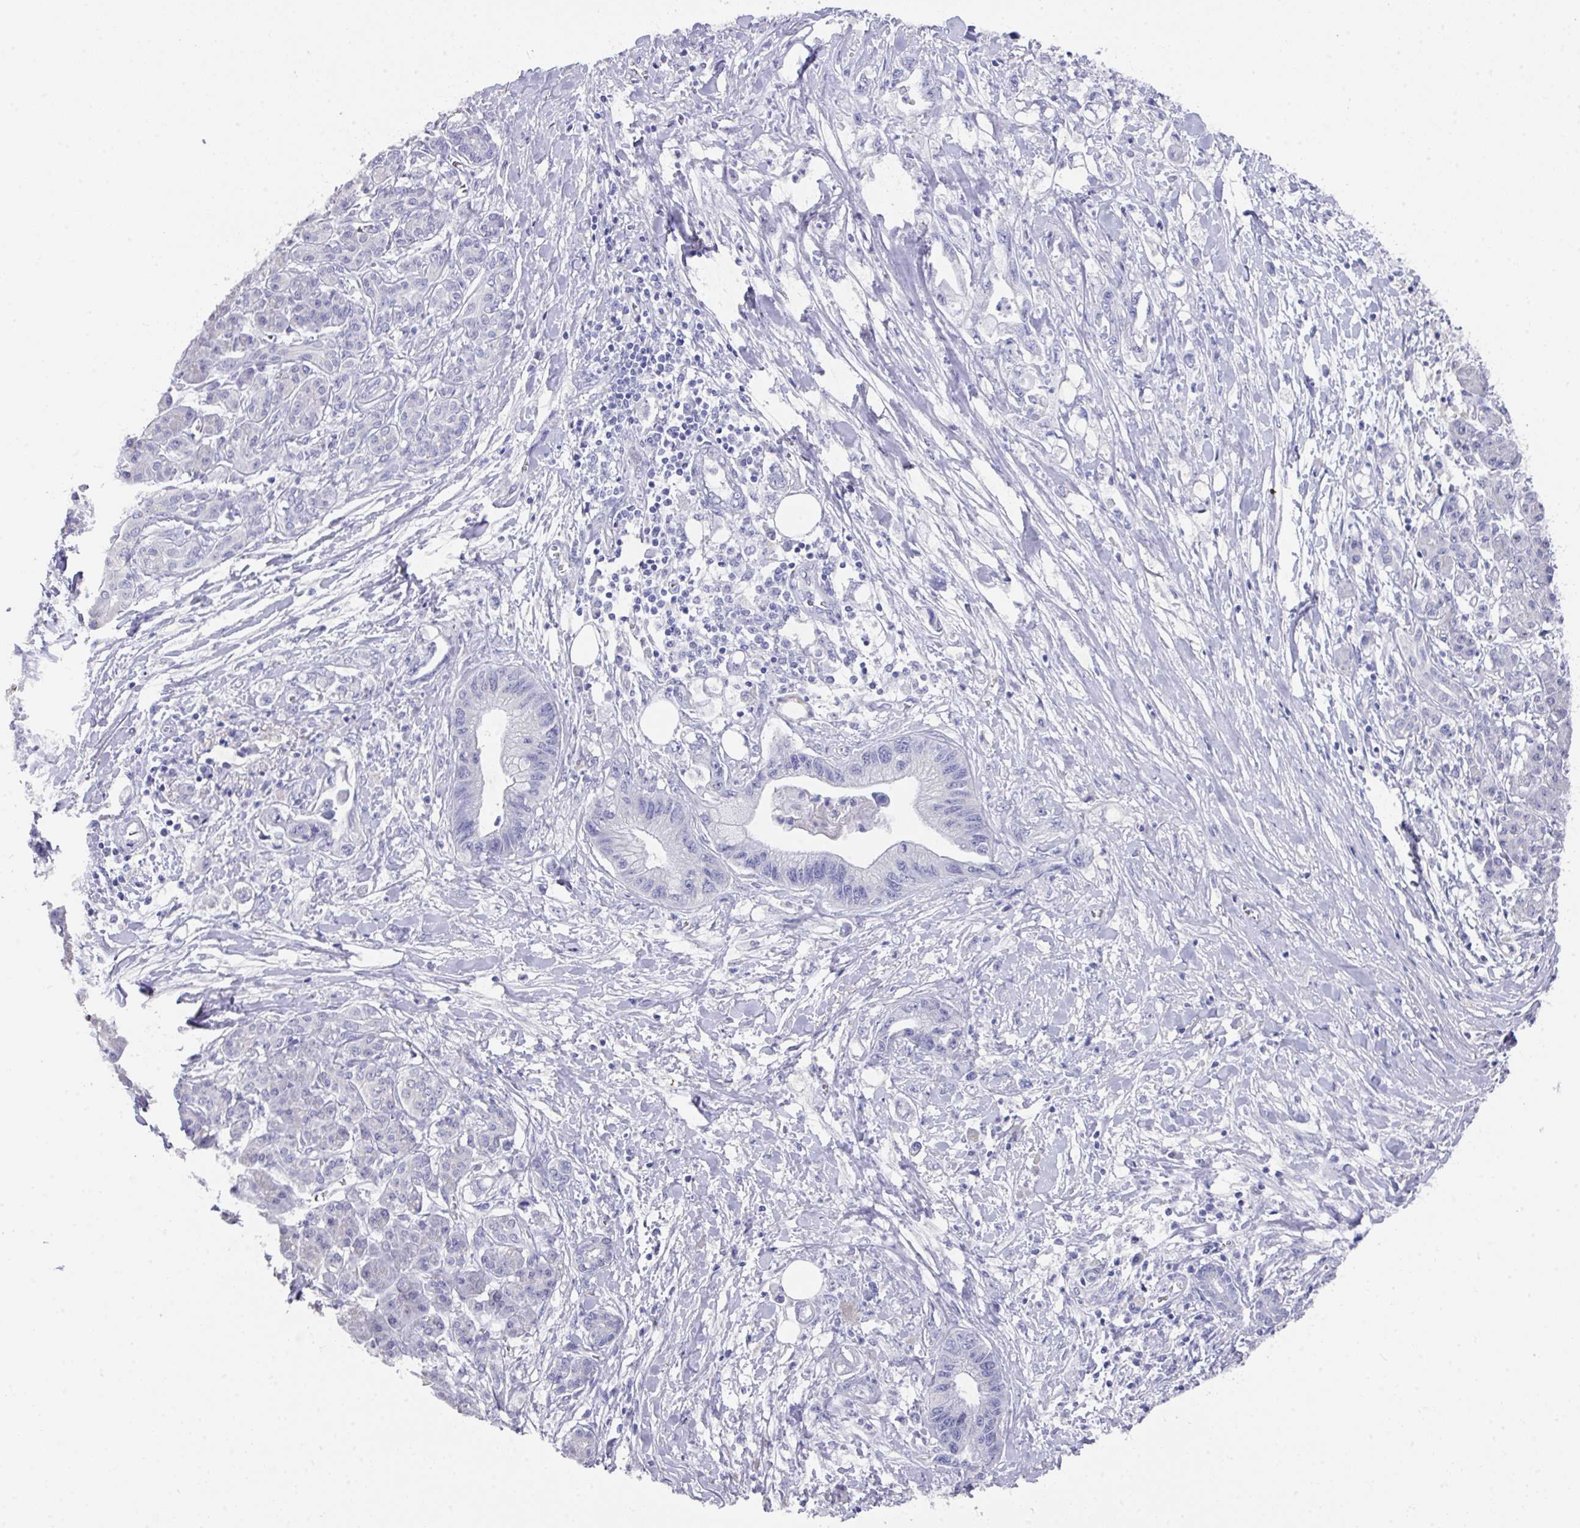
{"staining": {"intensity": "negative", "quantity": "none", "location": "none"}, "tissue": "pancreatic cancer", "cell_type": "Tumor cells", "image_type": "cancer", "snomed": [{"axis": "morphology", "description": "Adenocarcinoma, NOS"}, {"axis": "topography", "description": "Pancreas"}], "caption": "Protein analysis of pancreatic adenocarcinoma displays no significant expression in tumor cells.", "gene": "DAZL", "patient": {"sex": "male", "age": 61}}